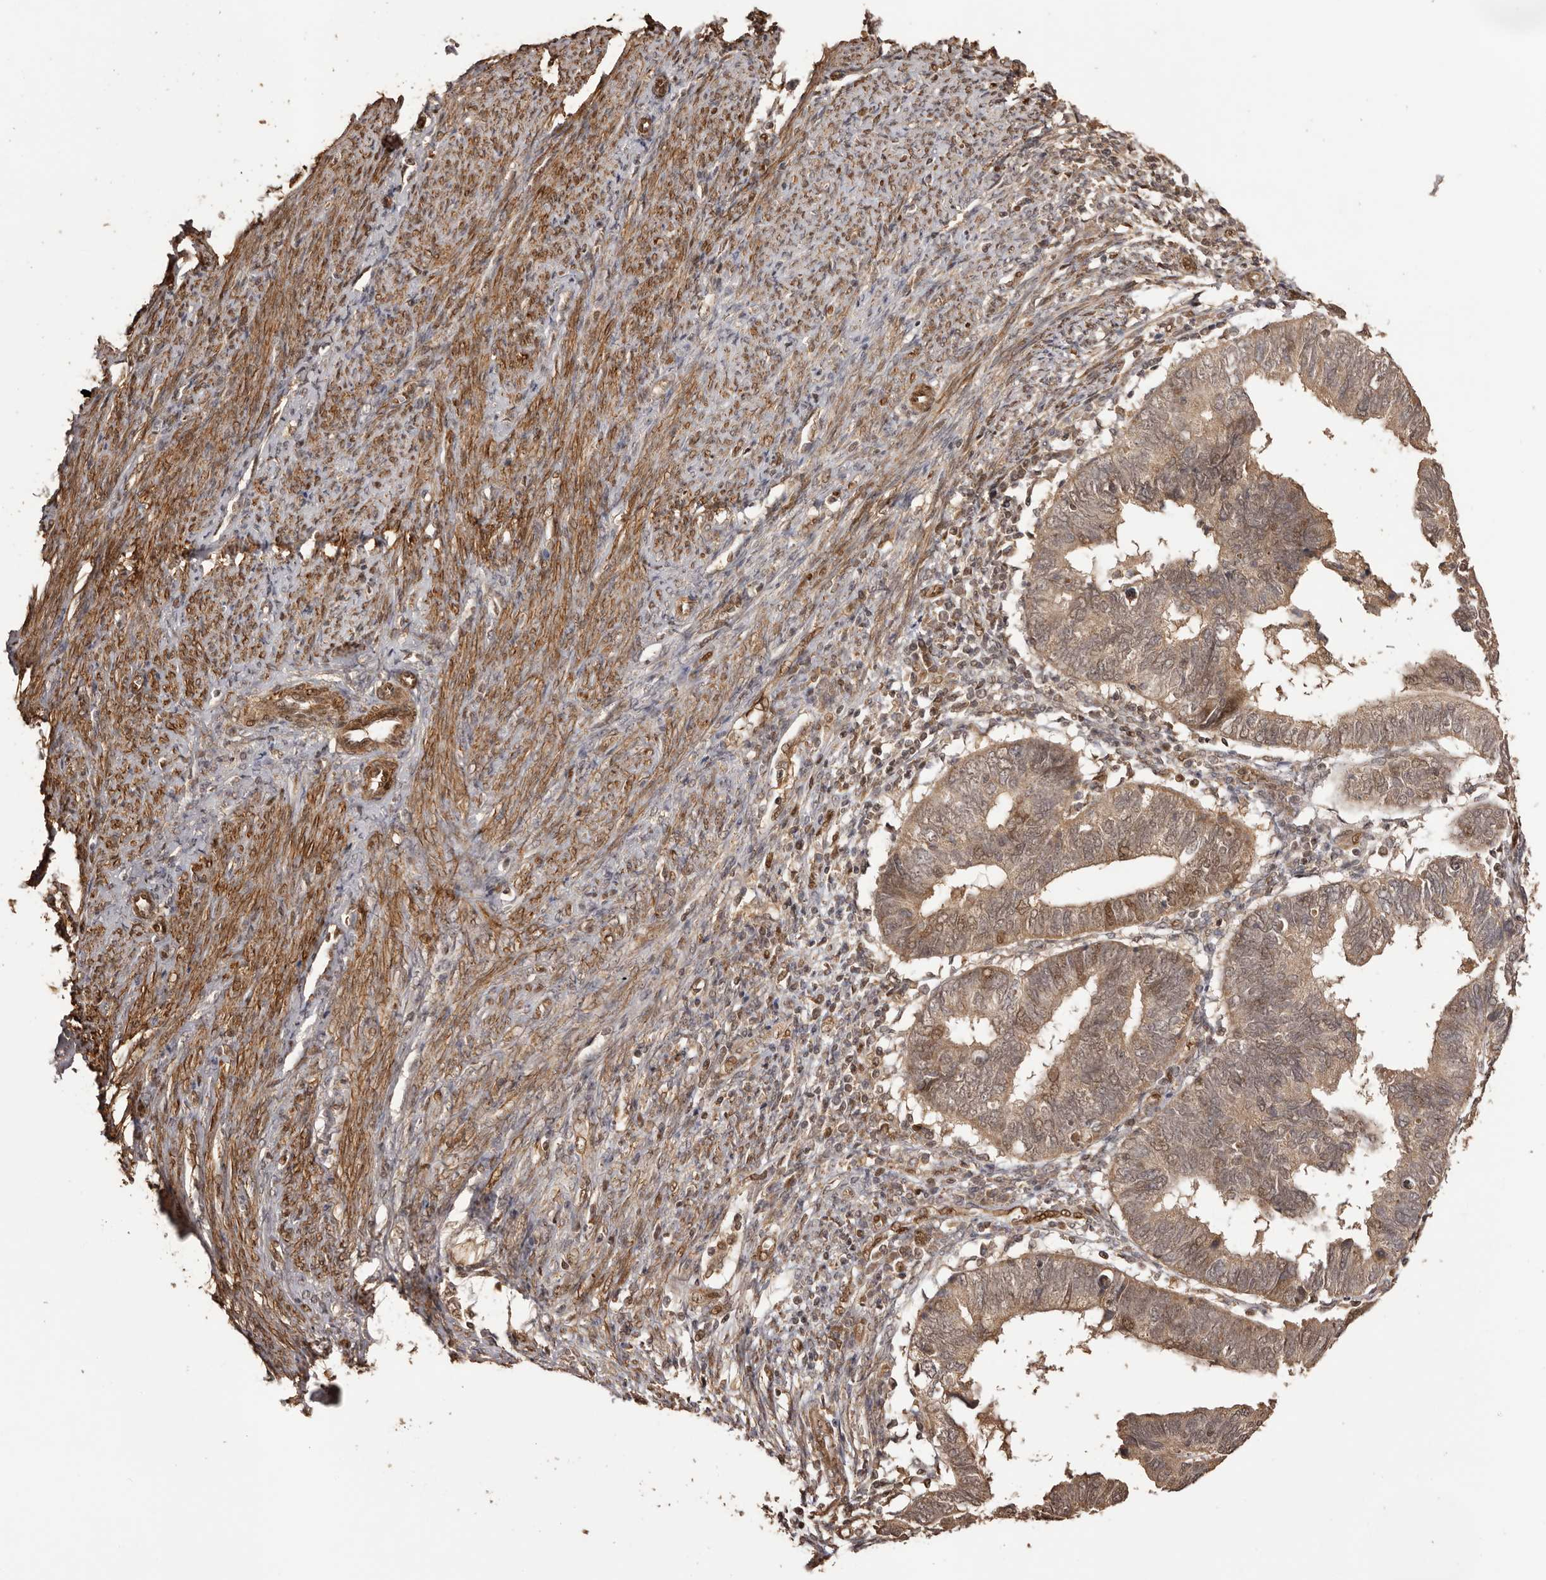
{"staining": {"intensity": "moderate", "quantity": ">75%", "location": "cytoplasmic/membranous,nuclear"}, "tissue": "endometrial cancer", "cell_type": "Tumor cells", "image_type": "cancer", "snomed": [{"axis": "morphology", "description": "Adenocarcinoma, NOS"}, {"axis": "topography", "description": "Uterus"}], "caption": "The image exhibits a brown stain indicating the presence of a protein in the cytoplasmic/membranous and nuclear of tumor cells in endometrial cancer.", "gene": "UBR2", "patient": {"sex": "female", "age": 77}}